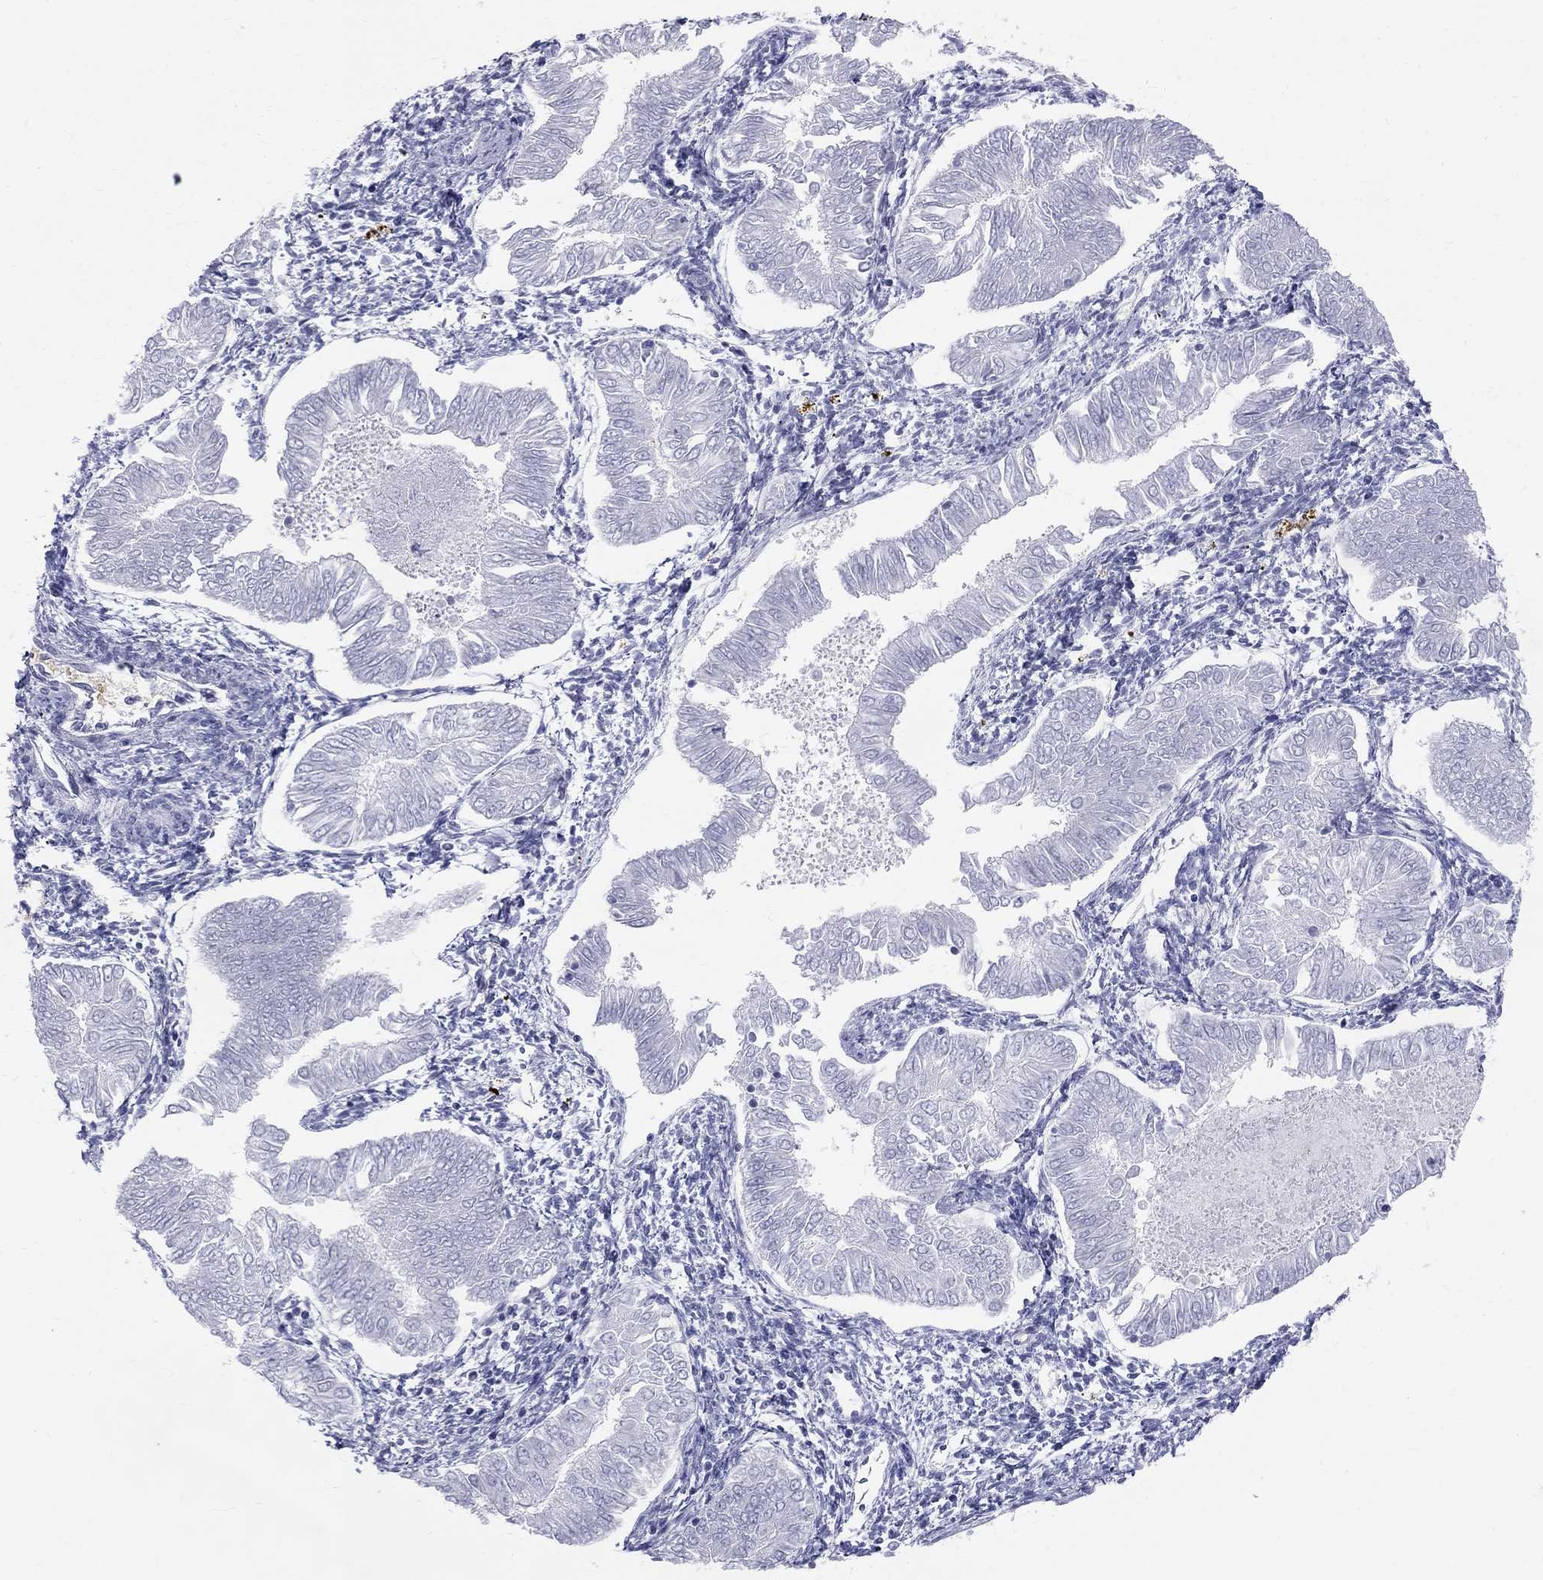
{"staining": {"intensity": "negative", "quantity": "none", "location": "none"}, "tissue": "endometrial cancer", "cell_type": "Tumor cells", "image_type": "cancer", "snomed": [{"axis": "morphology", "description": "Adenocarcinoma, NOS"}, {"axis": "topography", "description": "Endometrium"}], "caption": "Tumor cells show no significant staining in adenocarcinoma (endometrial). The staining is performed using DAB (3,3'-diaminobenzidine) brown chromogen with nuclei counter-stained in using hematoxylin.", "gene": "DMTN", "patient": {"sex": "female", "age": 53}}